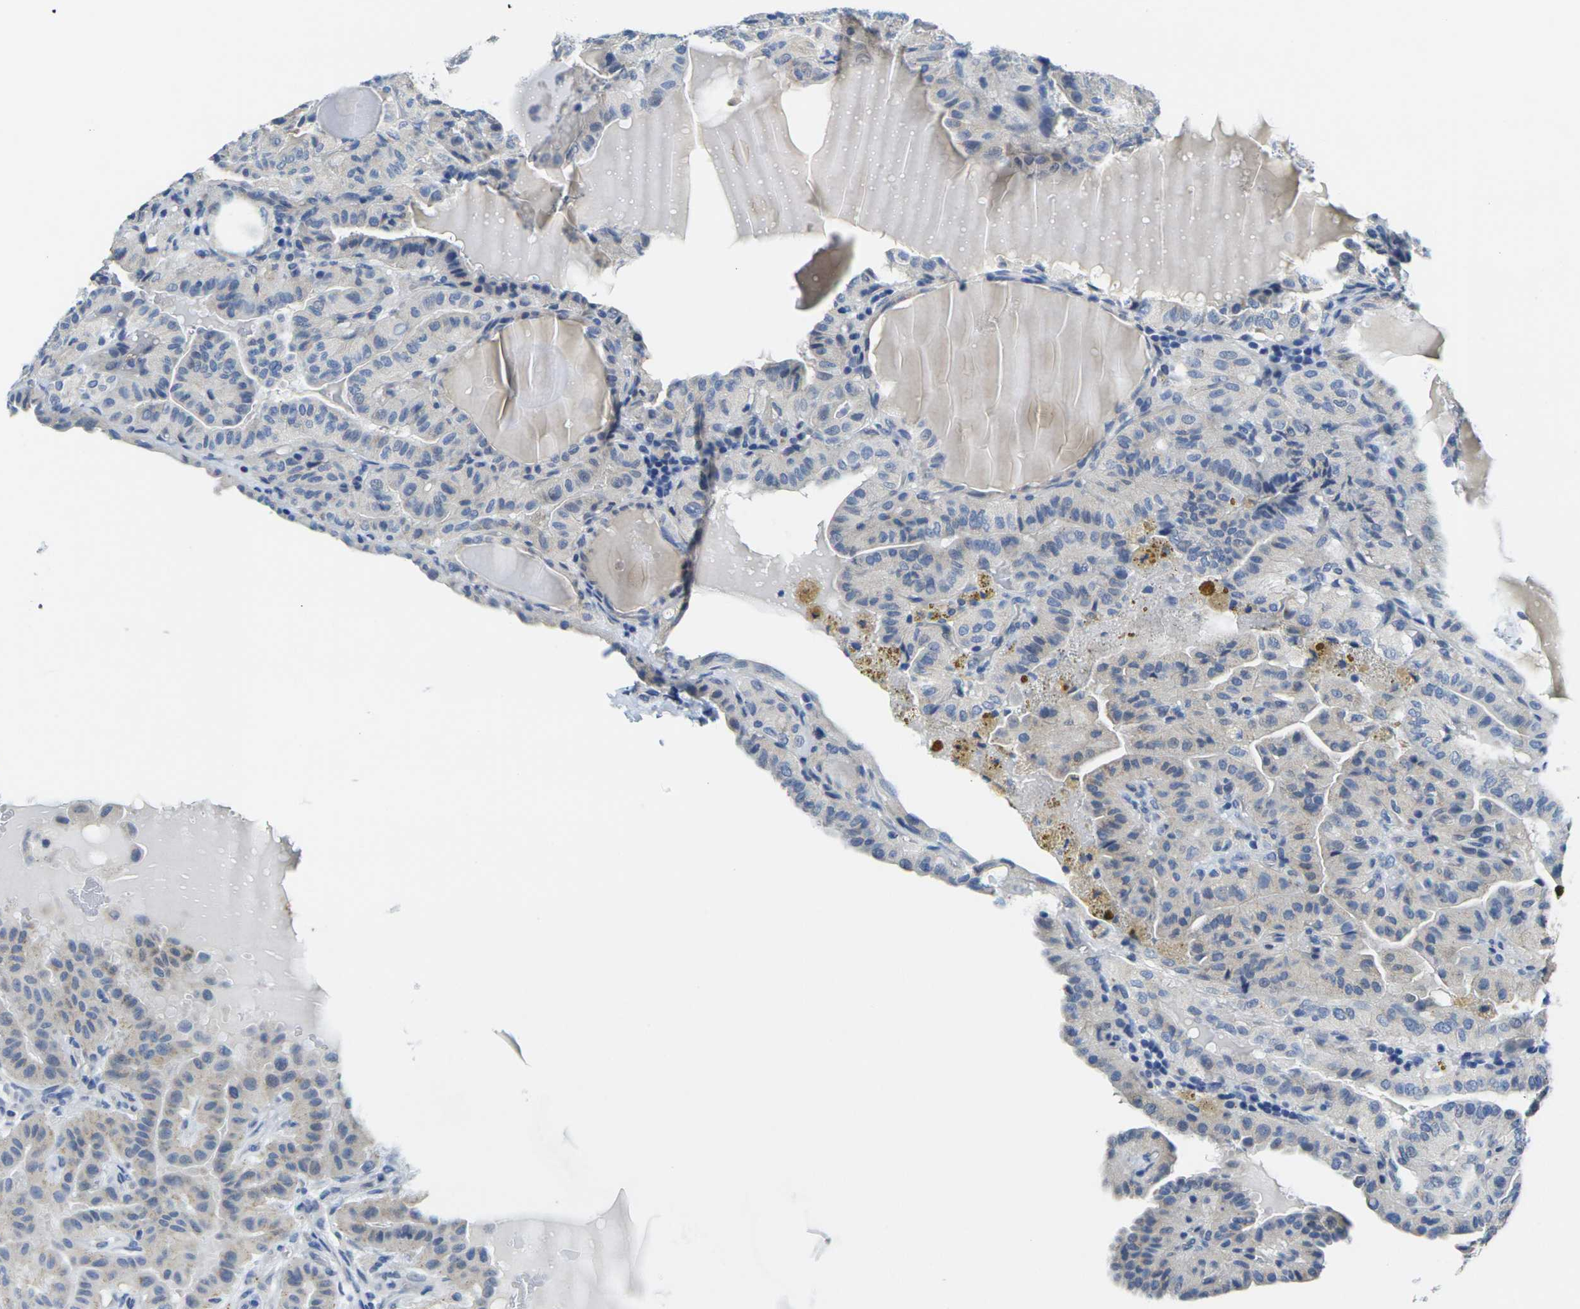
{"staining": {"intensity": "negative", "quantity": "none", "location": "none"}, "tissue": "thyroid cancer", "cell_type": "Tumor cells", "image_type": "cancer", "snomed": [{"axis": "morphology", "description": "Papillary adenocarcinoma, NOS"}, {"axis": "topography", "description": "Thyroid gland"}], "caption": "The histopathology image shows no staining of tumor cells in thyroid papillary adenocarcinoma.", "gene": "CRK", "patient": {"sex": "male", "age": 77}}